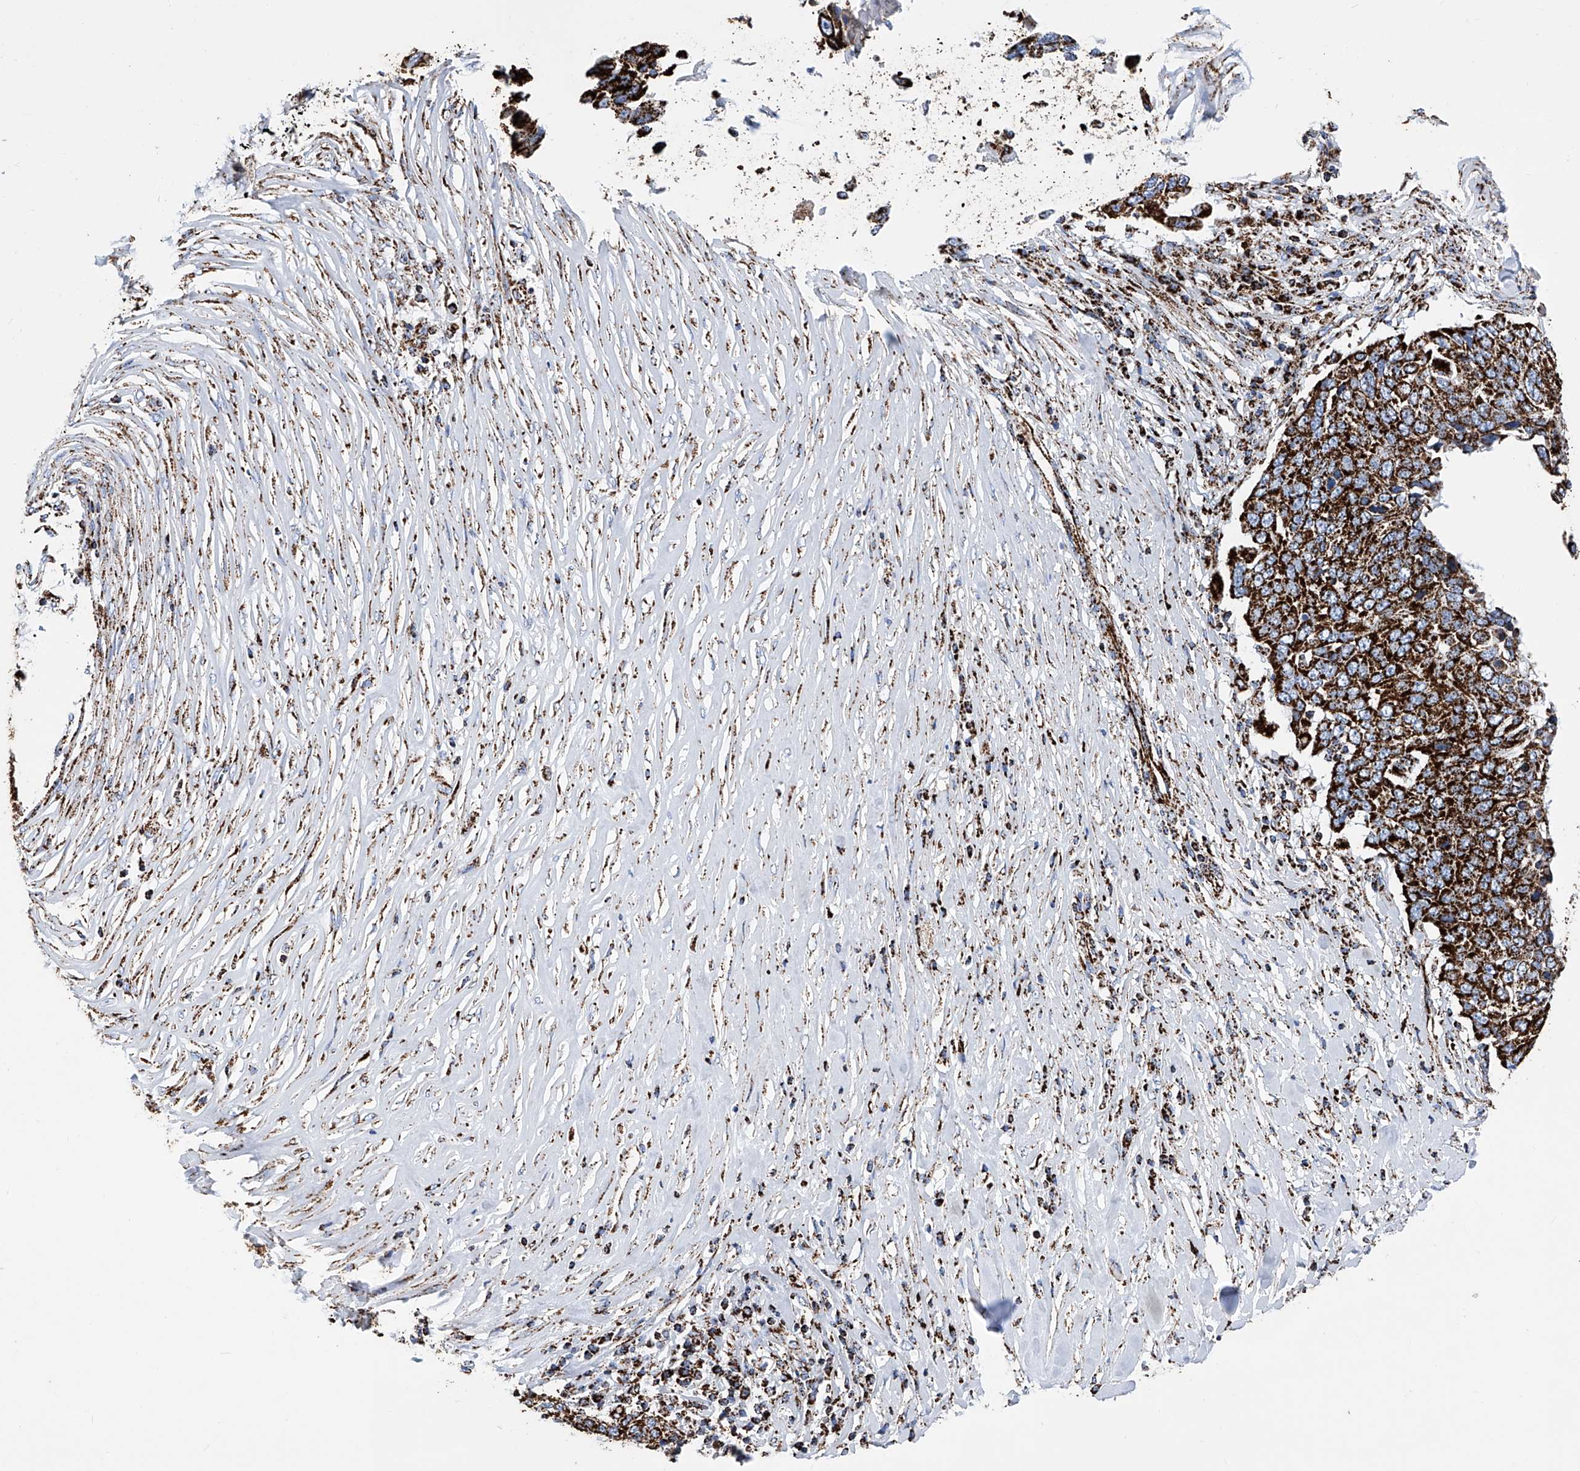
{"staining": {"intensity": "strong", "quantity": ">75%", "location": "cytoplasmic/membranous"}, "tissue": "lung cancer", "cell_type": "Tumor cells", "image_type": "cancer", "snomed": [{"axis": "morphology", "description": "Squamous cell carcinoma, NOS"}, {"axis": "topography", "description": "Lung"}], "caption": "Immunohistochemical staining of lung cancer (squamous cell carcinoma) shows high levels of strong cytoplasmic/membranous expression in approximately >75% of tumor cells.", "gene": "ATP5PF", "patient": {"sex": "male", "age": 66}}